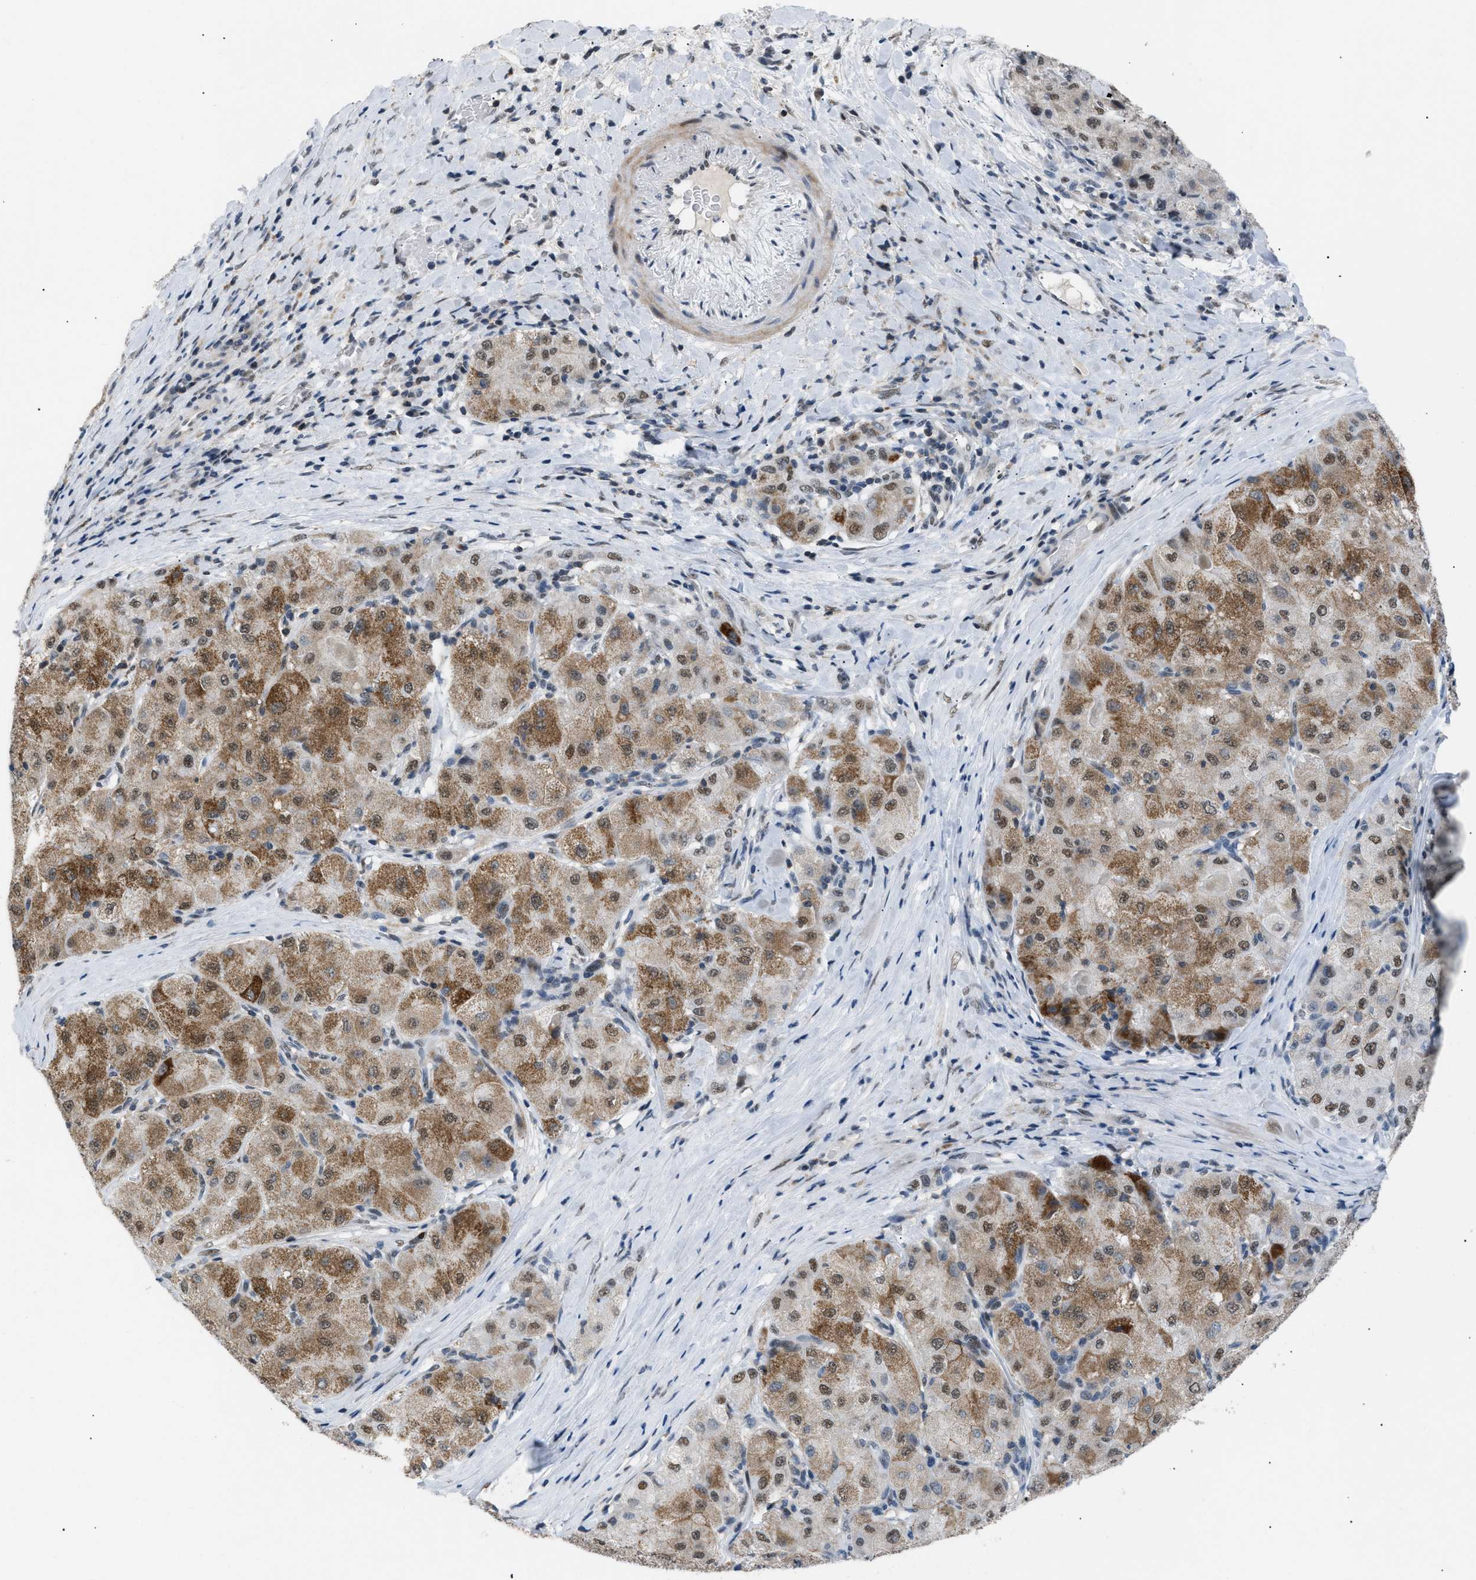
{"staining": {"intensity": "moderate", "quantity": ">75%", "location": "cytoplasmic/membranous,nuclear"}, "tissue": "liver cancer", "cell_type": "Tumor cells", "image_type": "cancer", "snomed": [{"axis": "morphology", "description": "Carcinoma, Hepatocellular, NOS"}, {"axis": "topography", "description": "Liver"}], "caption": "The immunohistochemical stain shows moderate cytoplasmic/membranous and nuclear positivity in tumor cells of liver cancer tissue.", "gene": "KCNC3", "patient": {"sex": "male", "age": 80}}